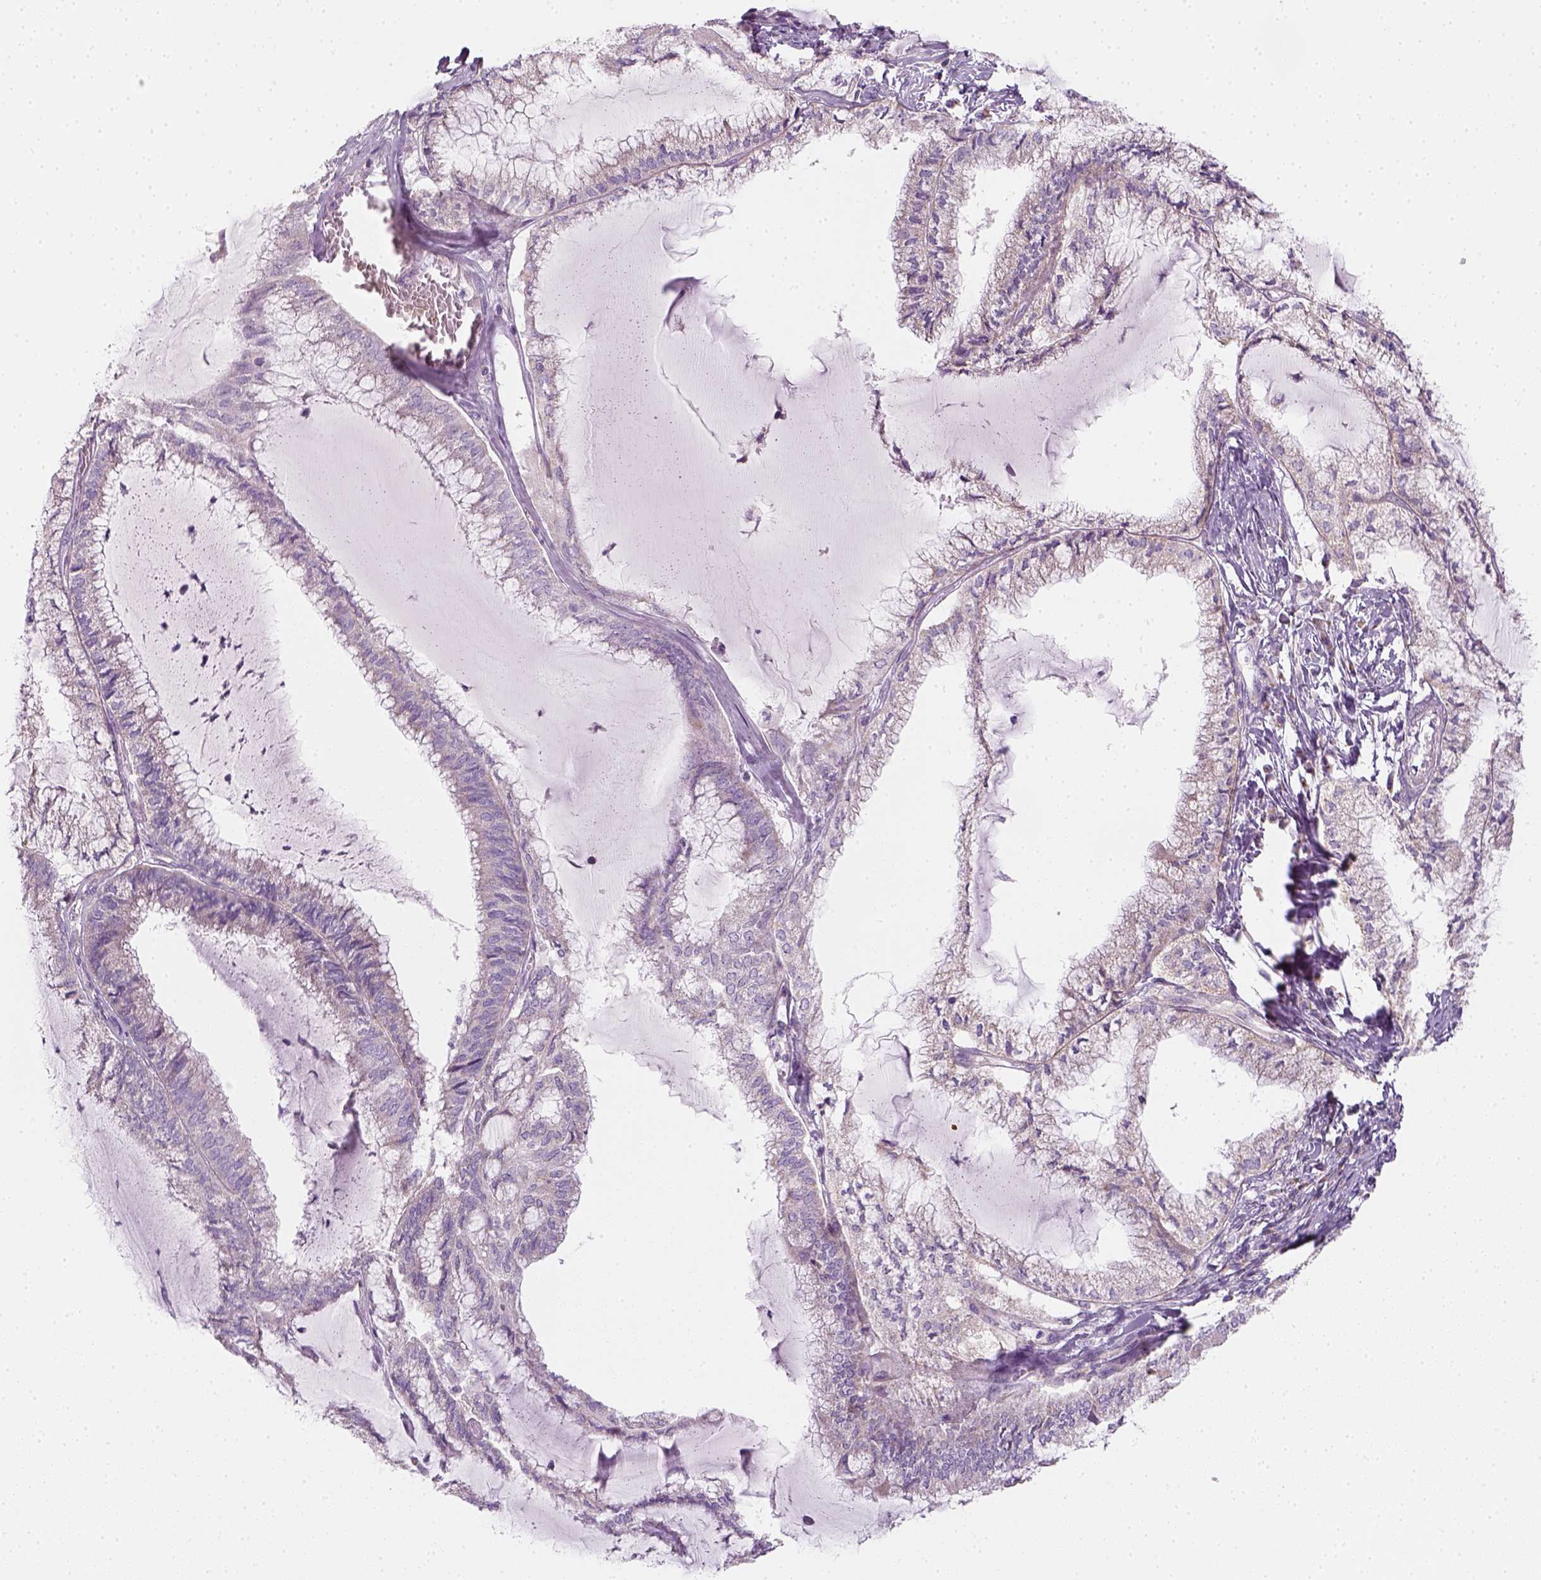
{"staining": {"intensity": "negative", "quantity": "none", "location": "none"}, "tissue": "endometrial cancer", "cell_type": "Tumor cells", "image_type": "cancer", "snomed": [{"axis": "morphology", "description": "Carcinoma, NOS"}, {"axis": "topography", "description": "Endometrium"}], "caption": "A histopathology image of endometrial cancer (carcinoma) stained for a protein shows no brown staining in tumor cells. (IHC, brightfield microscopy, high magnification).", "gene": "AWAT2", "patient": {"sex": "female", "age": 62}}